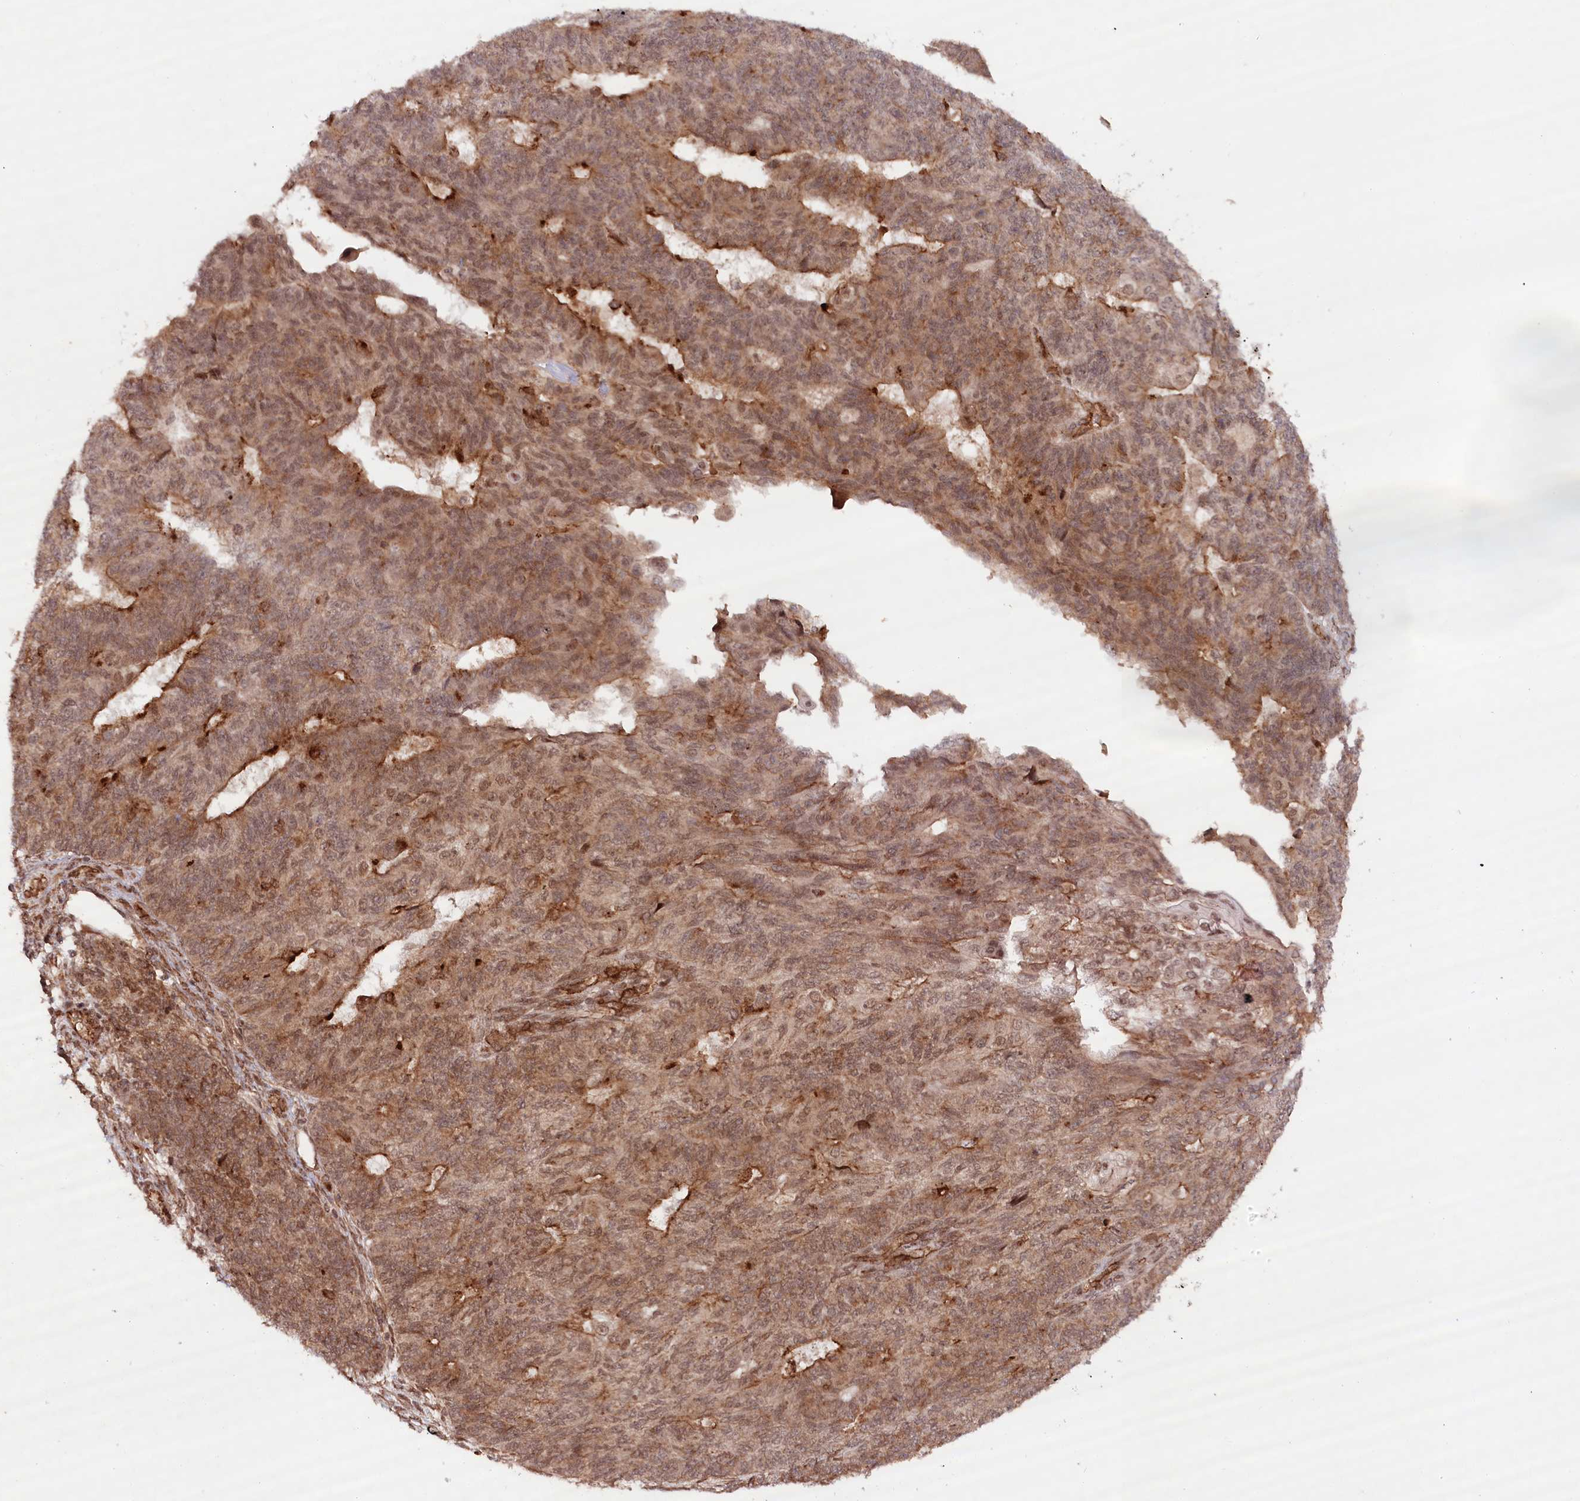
{"staining": {"intensity": "moderate", "quantity": ">75%", "location": "cytoplasmic/membranous,nuclear"}, "tissue": "endometrial cancer", "cell_type": "Tumor cells", "image_type": "cancer", "snomed": [{"axis": "morphology", "description": "Adenocarcinoma, NOS"}, {"axis": "topography", "description": "Endometrium"}], "caption": "A histopathology image of adenocarcinoma (endometrial) stained for a protein displays moderate cytoplasmic/membranous and nuclear brown staining in tumor cells. The staining was performed using DAB (3,3'-diaminobenzidine) to visualize the protein expression in brown, while the nuclei were stained in blue with hematoxylin (Magnification: 20x).", "gene": "ALKBH8", "patient": {"sex": "female", "age": 32}}